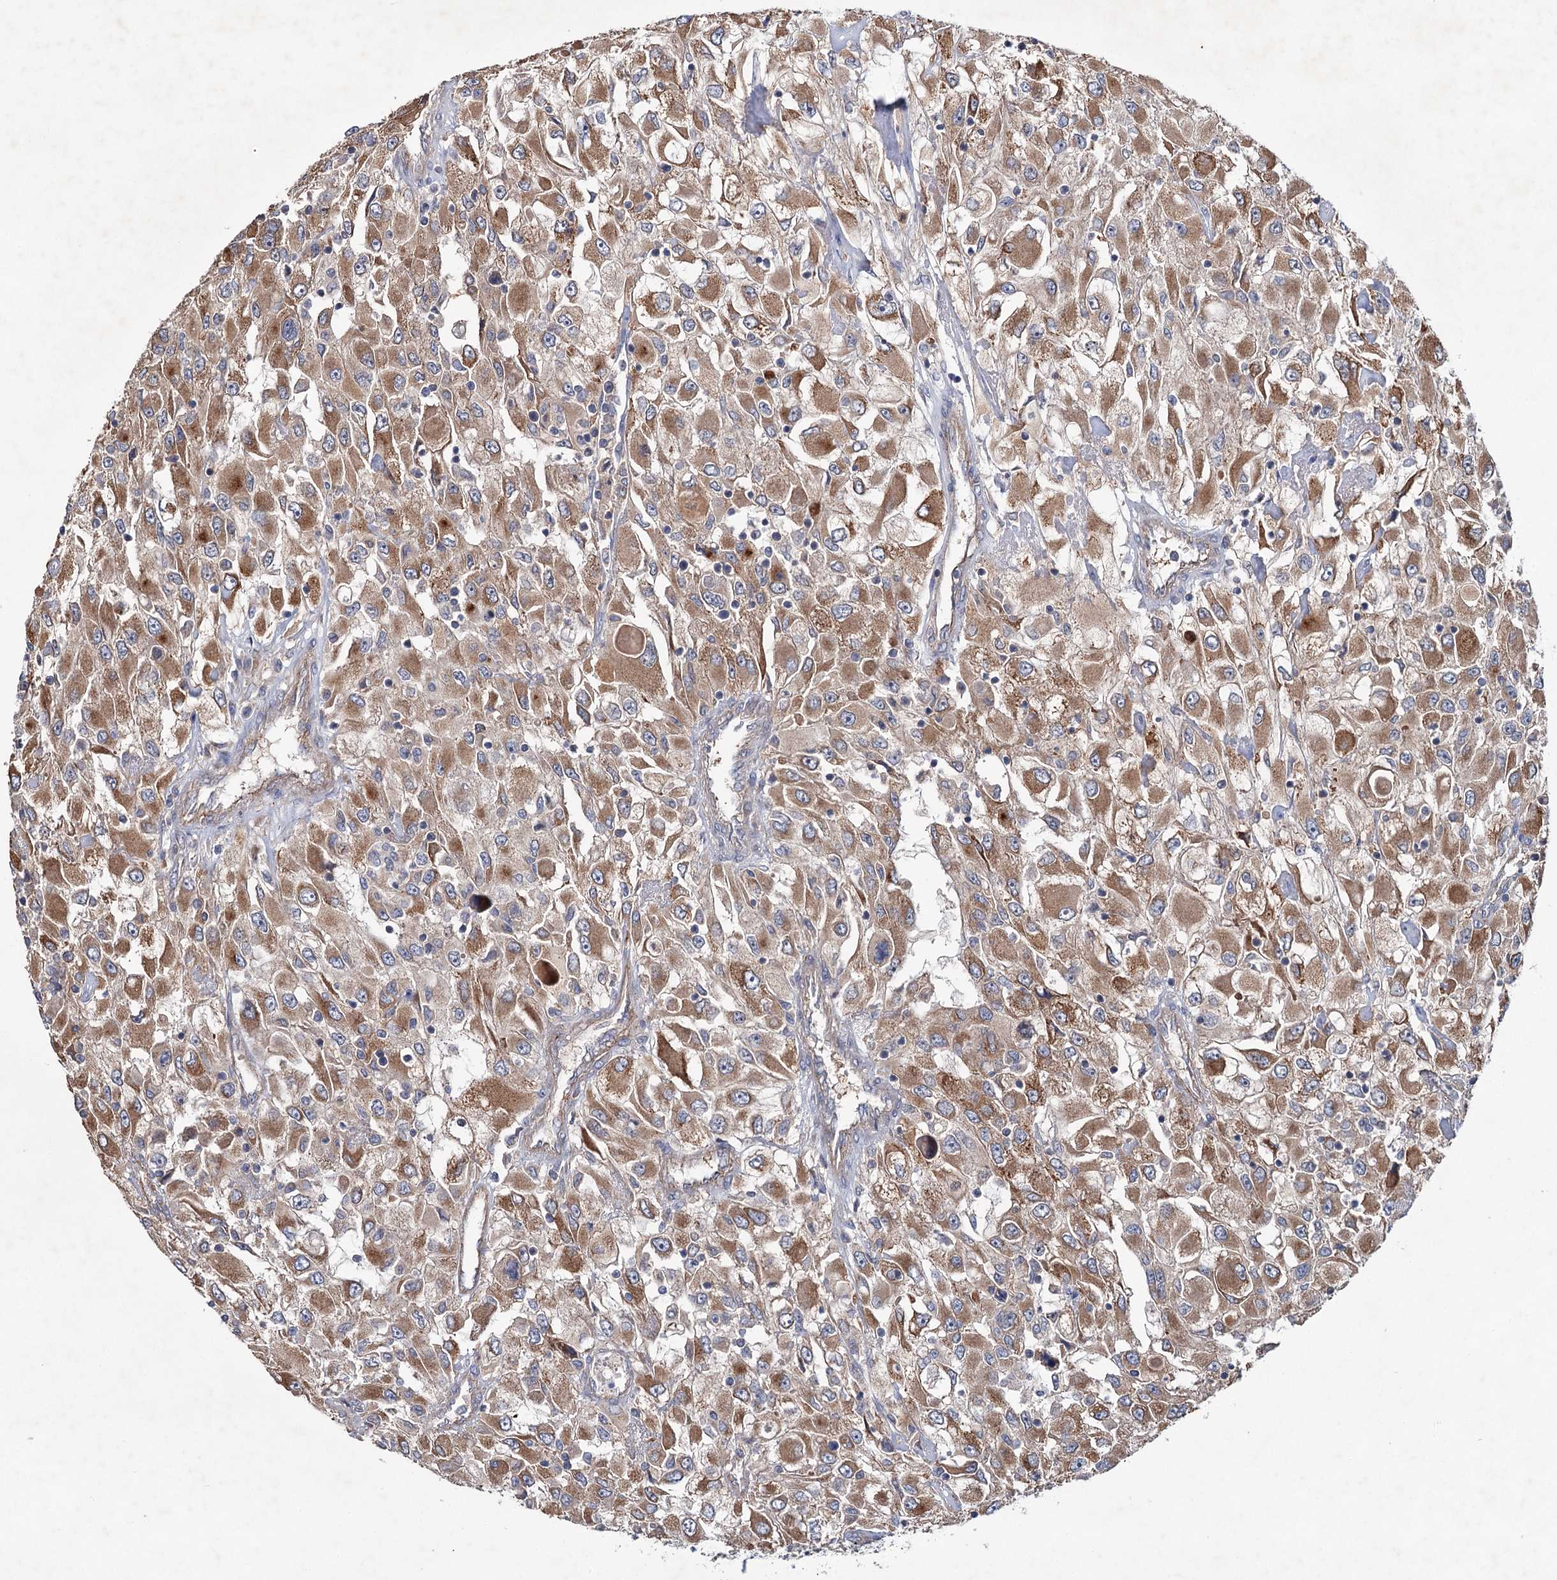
{"staining": {"intensity": "moderate", "quantity": ">75%", "location": "cytoplasmic/membranous"}, "tissue": "renal cancer", "cell_type": "Tumor cells", "image_type": "cancer", "snomed": [{"axis": "morphology", "description": "Adenocarcinoma, NOS"}, {"axis": "topography", "description": "Kidney"}], "caption": "A brown stain labels moderate cytoplasmic/membranous staining of a protein in renal cancer (adenocarcinoma) tumor cells.", "gene": "MTRR", "patient": {"sex": "female", "age": 52}}